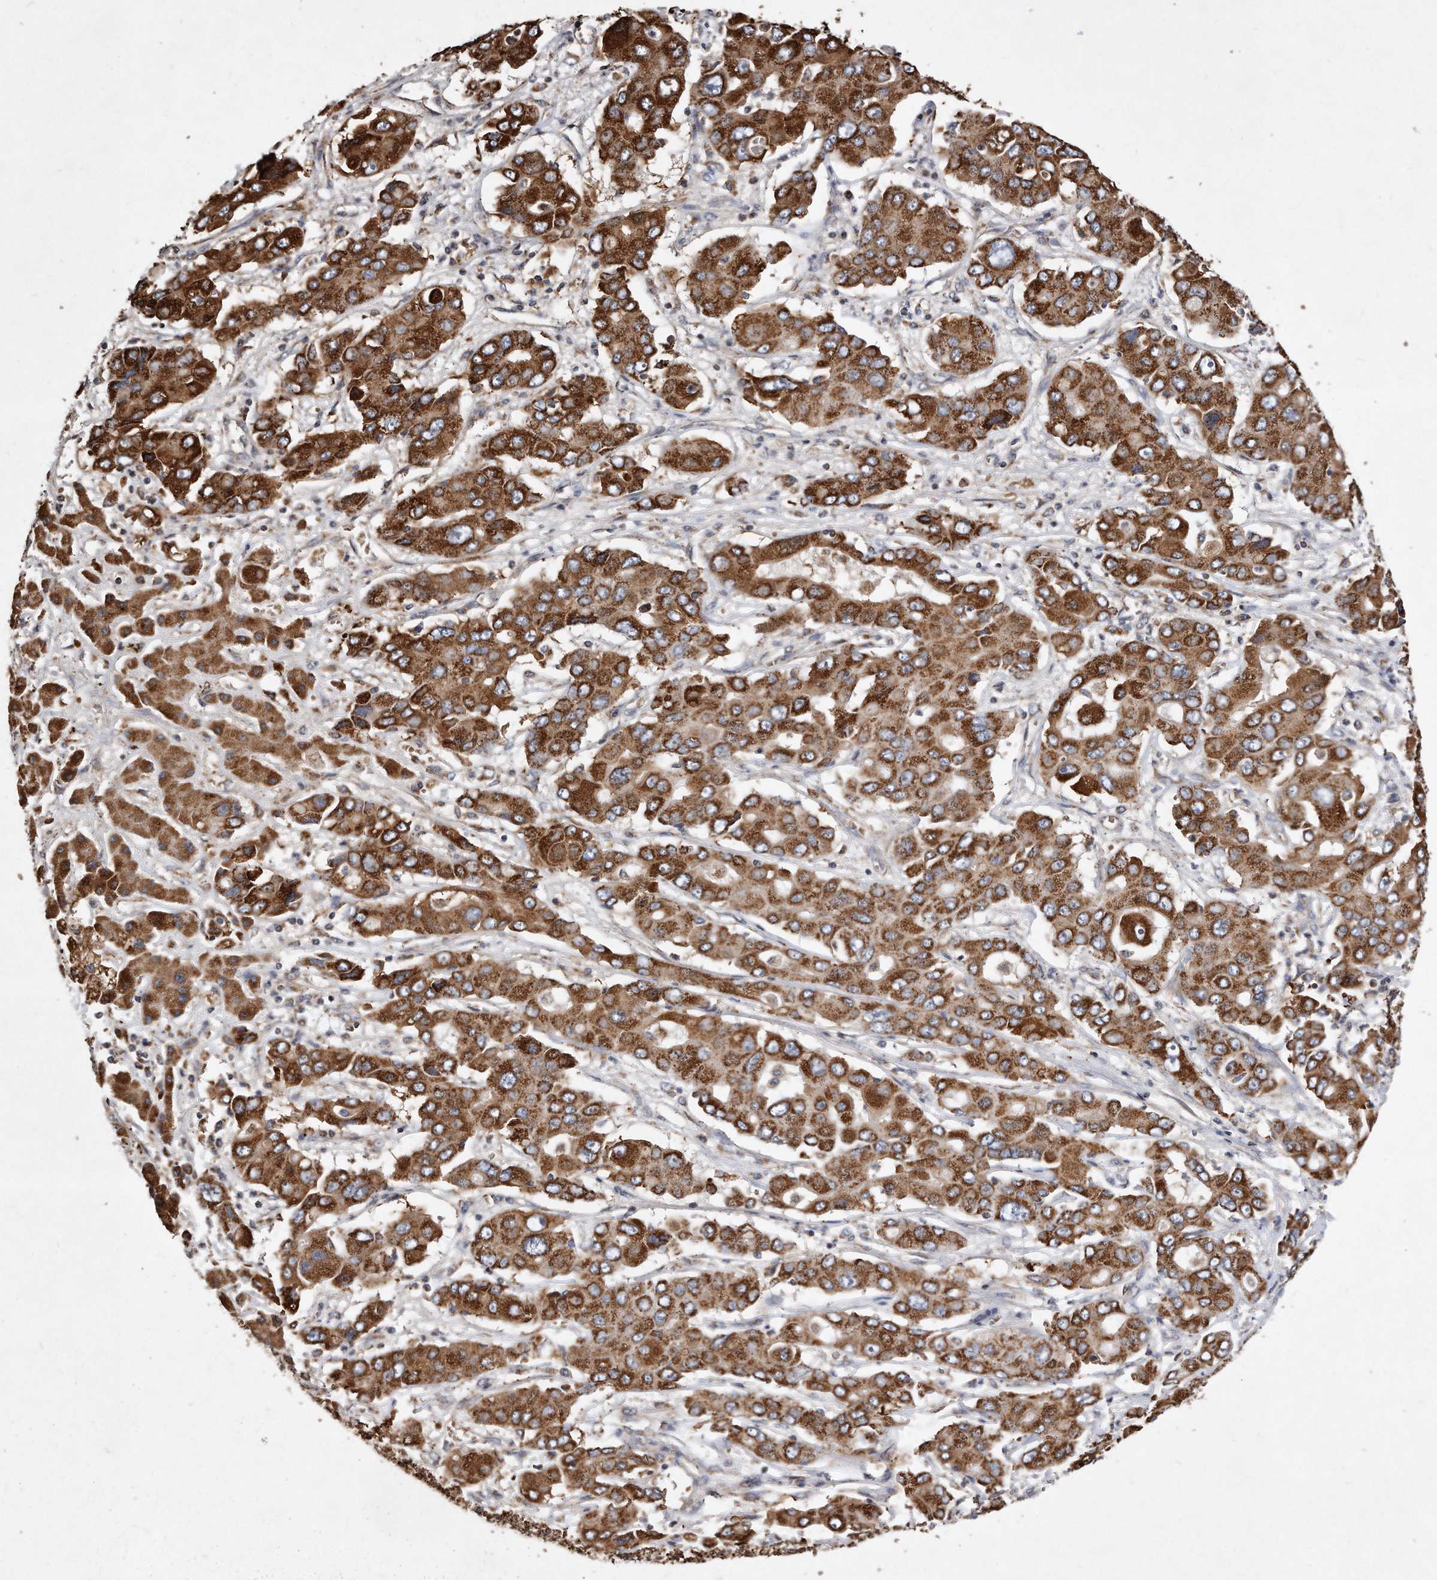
{"staining": {"intensity": "strong", "quantity": ">75%", "location": "cytoplasmic/membranous"}, "tissue": "liver cancer", "cell_type": "Tumor cells", "image_type": "cancer", "snomed": [{"axis": "morphology", "description": "Cholangiocarcinoma"}, {"axis": "topography", "description": "Liver"}], "caption": "Immunohistochemical staining of cholangiocarcinoma (liver) demonstrates high levels of strong cytoplasmic/membranous protein positivity in approximately >75% of tumor cells. Ihc stains the protein in brown and the nuclei are stained blue.", "gene": "PPP5C", "patient": {"sex": "male", "age": 67}}